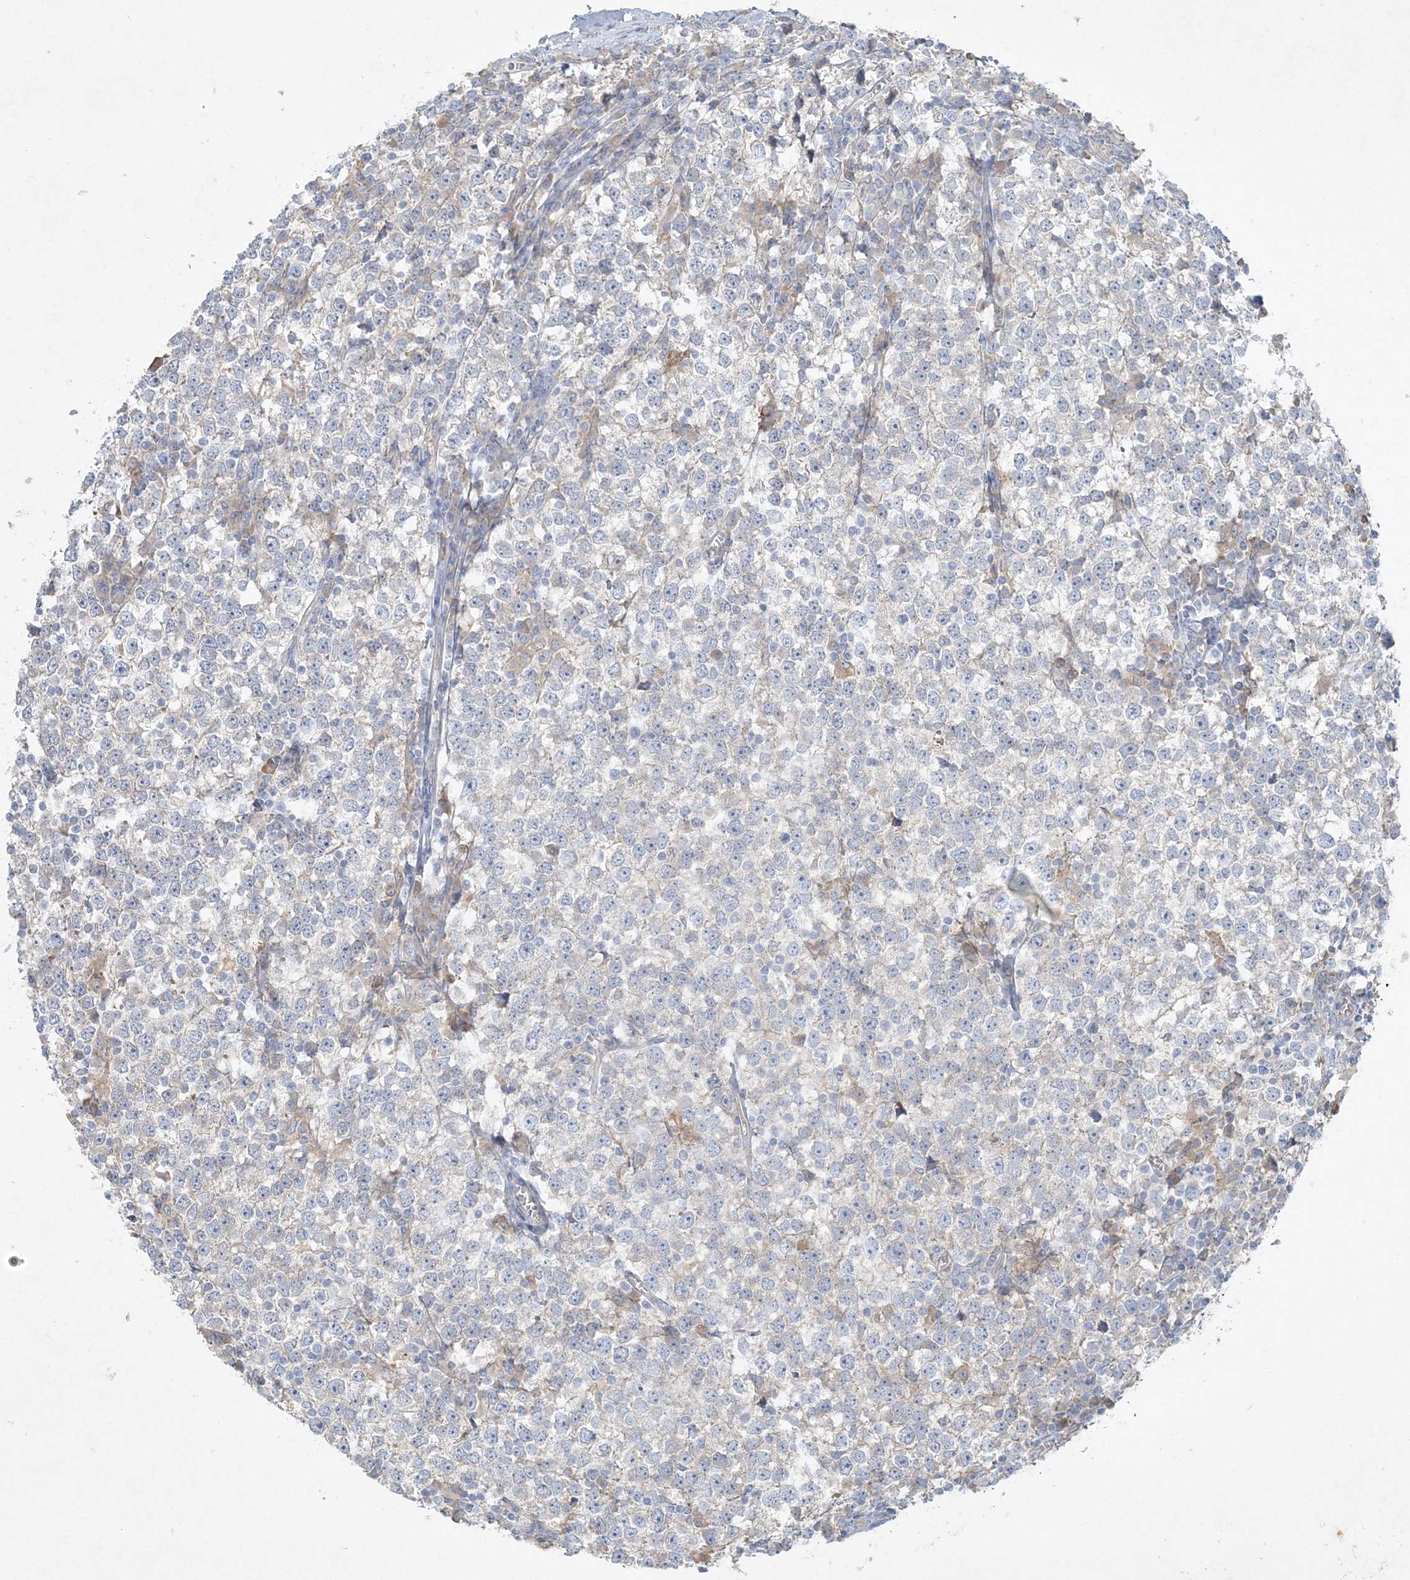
{"staining": {"intensity": "negative", "quantity": "none", "location": "none"}, "tissue": "testis cancer", "cell_type": "Tumor cells", "image_type": "cancer", "snomed": [{"axis": "morphology", "description": "Seminoma, NOS"}, {"axis": "topography", "description": "Testis"}], "caption": "Immunohistochemical staining of testis seminoma demonstrates no significant staining in tumor cells.", "gene": "ATP11A", "patient": {"sex": "male", "age": 65}}